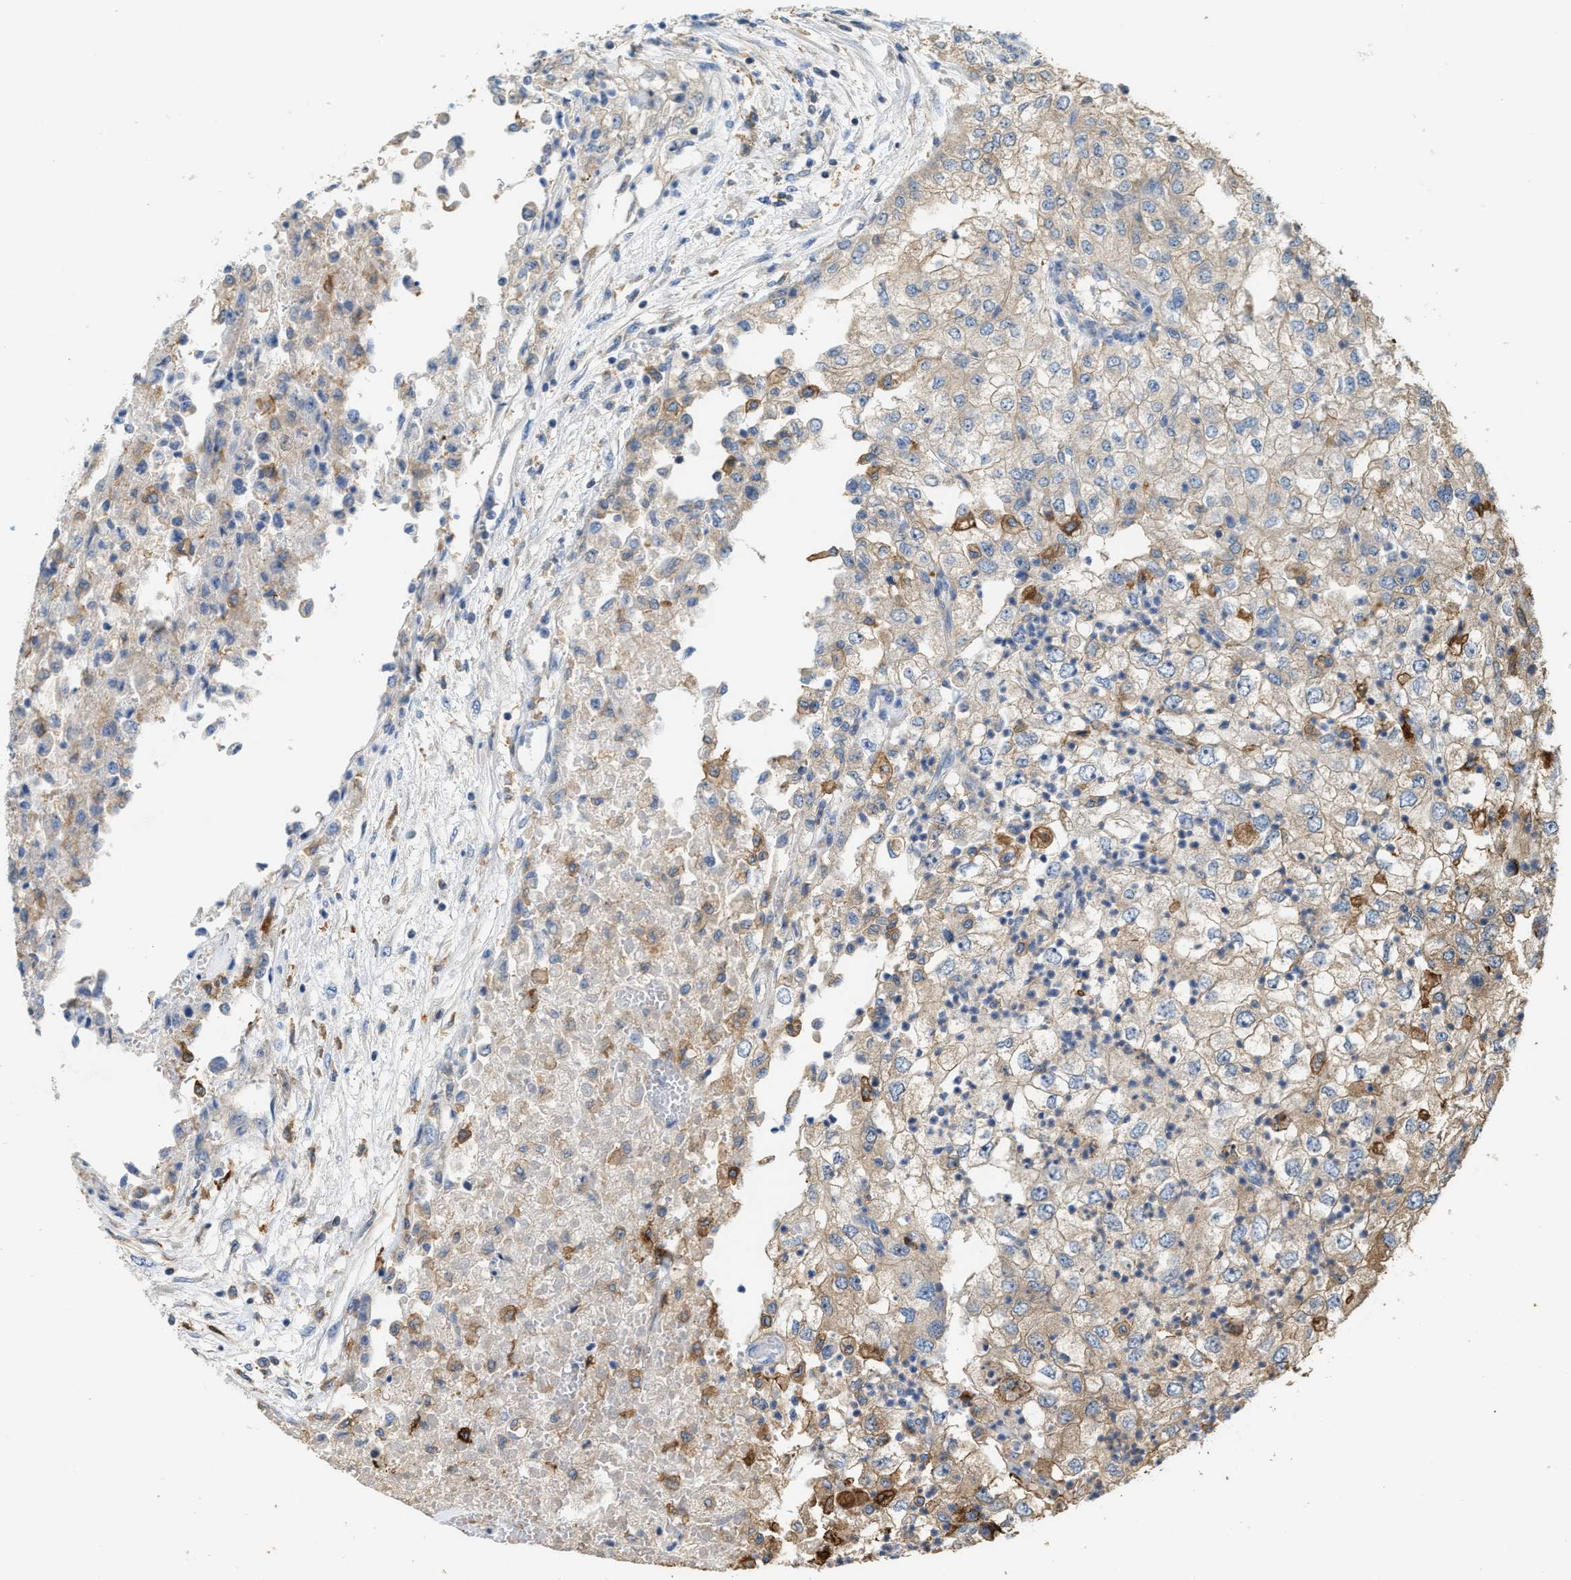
{"staining": {"intensity": "weak", "quantity": "25%-75%", "location": "cytoplasmic/membranous"}, "tissue": "renal cancer", "cell_type": "Tumor cells", "image_type": "cancer", "snomed": [{"axis": "morphology", "description": "Adenocarcinoma, NOS"}, {"axis": "topography", "description": "Kidney"}], "caption": "A low amount of weak cytoplasmic/membranous staining is seen in approximately 25%-75% of tumor cells in adenocarcinoma (renal) tissue.", "gene": "ATIC", "patient": {"sex": "female", "age": 54}}